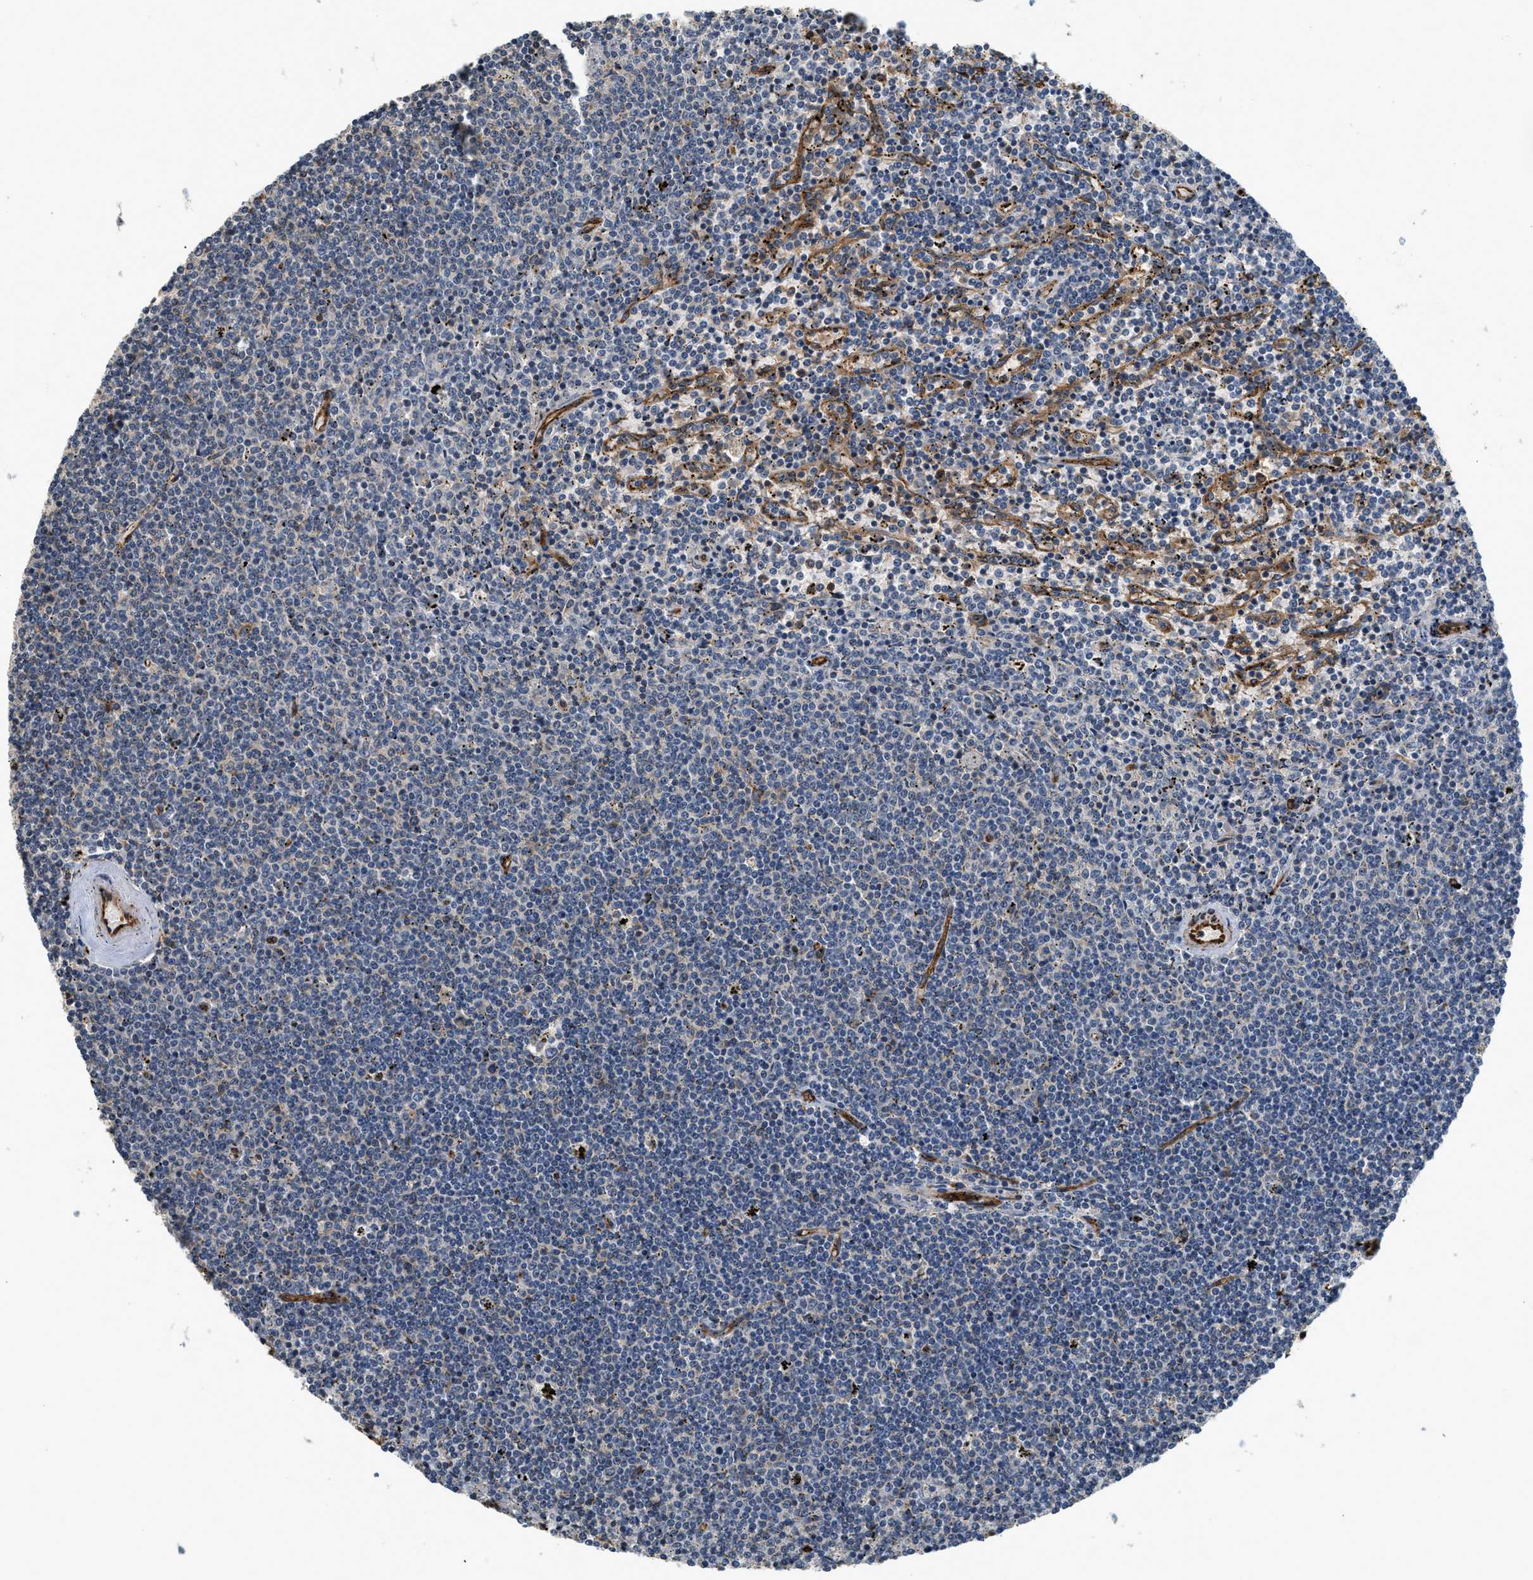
{"staining": {"intensity": "negative", "quantity": "none", "location": "none"}, "tissue": "lymphoma", "cell_type": "Tumor cells", "image_type": "cancer", "snomed": [{"axis": "morphology", "description": "Malignant lymphoma, non-Hodgkin's type, Low grade"}, {"axis": "topography", "description": "Spleen"}], "caption": "Tumor cells show no significant protein expression in lymphoma.", "gene": "HIP1", "patient": {"sex": "female", "age": 50}}